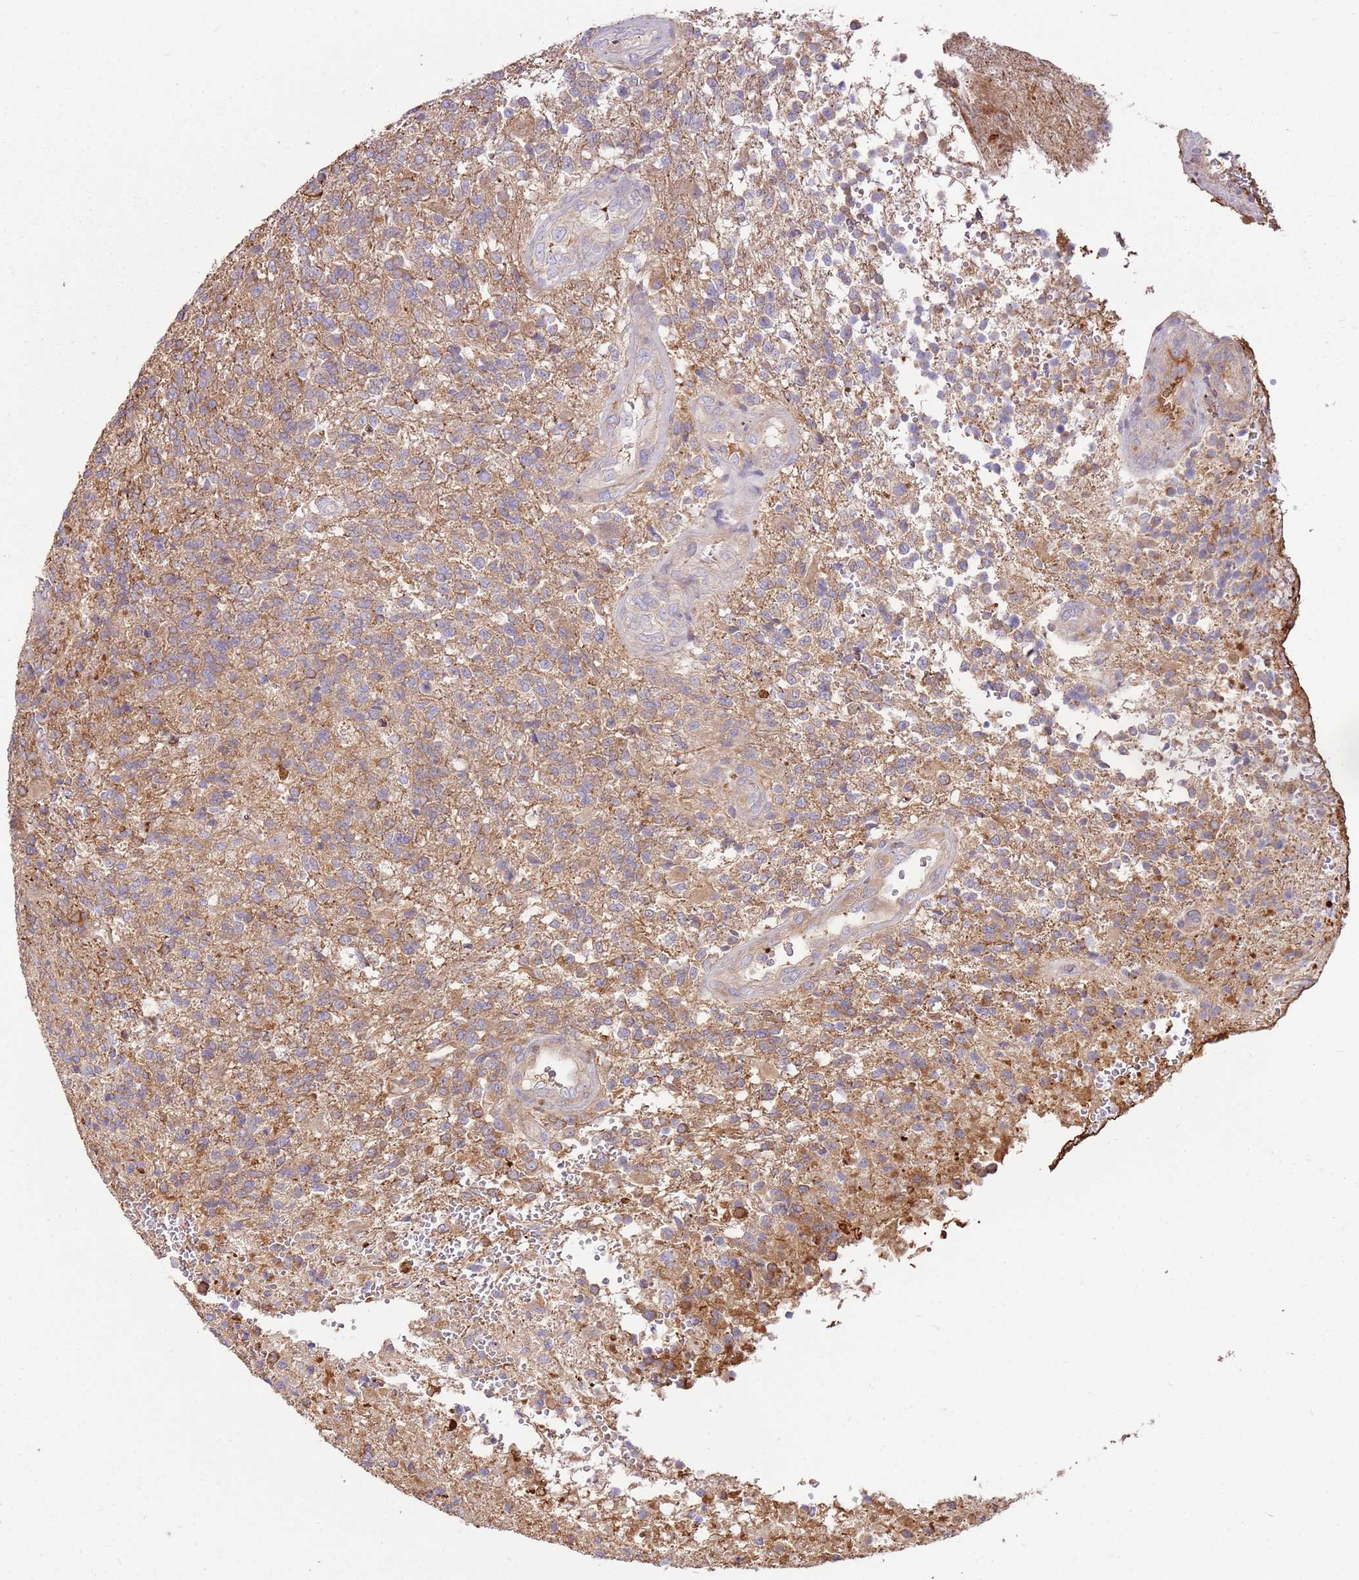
{"staining": {"intensity": "moderate", "quantity": ">75%", "location": "cytoplasmic/membranous"}, "tissue": "glioma", "cell_type": "Tumor cells", "image_type": "cancer", "snomed": [{"axis": "morphology", "description": "Glioma, malignant, High grade"}, {"axis": "topography", "description": "Brain"}], "caption": "Immunohistochemistry (IHC) (DAB (3,3'-diaminobenzidine)) staining of glioma exhibits moderate cytoplasmic/membranous protein expression in about >75% of tumor cells.", "gene": "EMC1", "patient": {"sex": "male", "age": 56}}